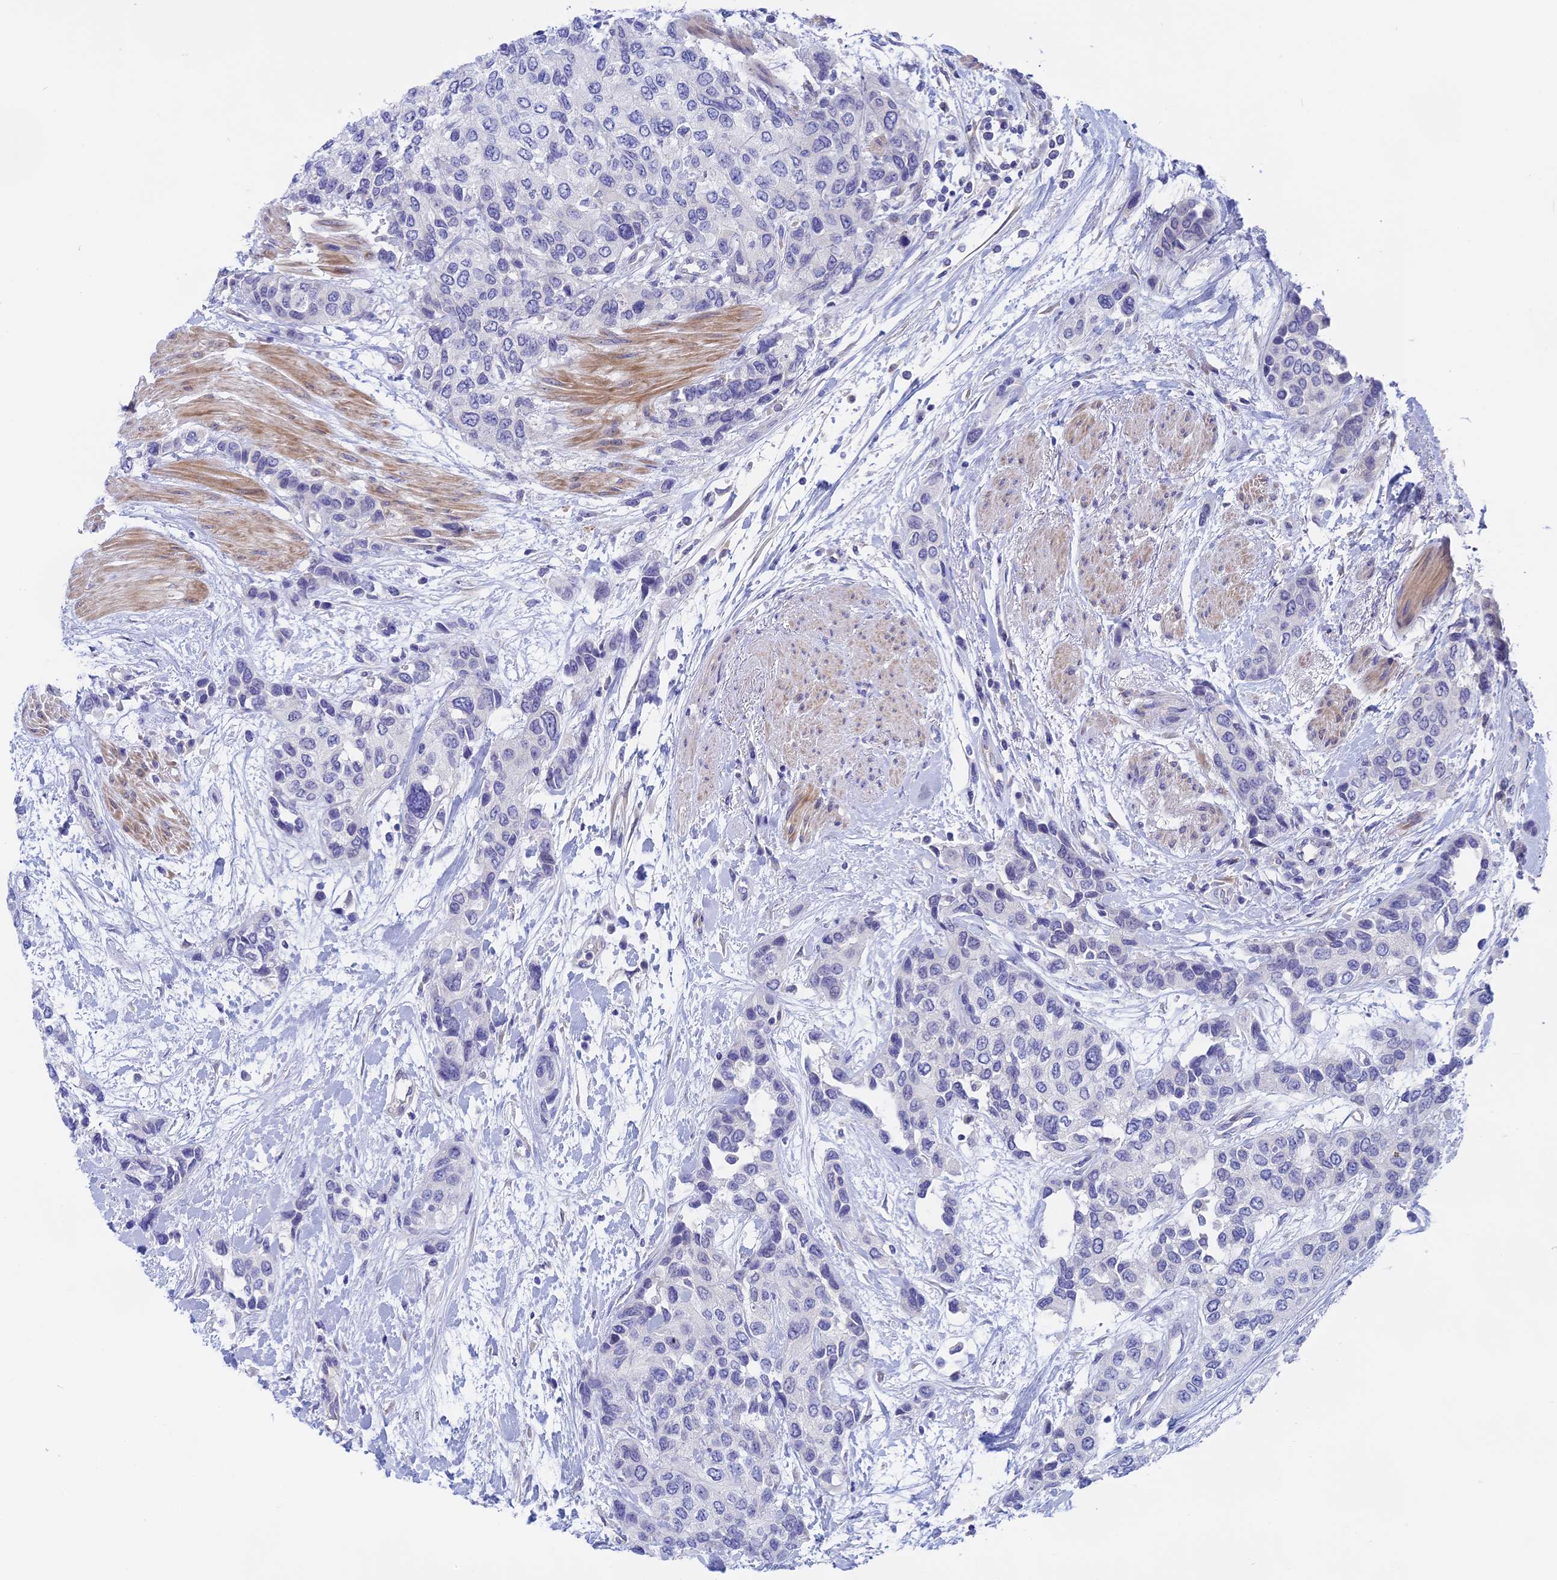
{"staining": {"intensity": "negative", "quantity": "none", "location": "none"}, "tissue": "urothelial cancer", "cell_type": "Tumor cells", "image_type": "cancer", "snomed": [{"axis": "morphology", "description": "Normal tissue, NOS"}, {"axis": "morphology", "description": "Urothelial carcinoma, High grade"}, {"axis": "topography", "description": "Vascular tissue"}, {"axis": "topography", "description": "Urinary bladder"}], "caption": "Immunohistochemistry (IHC) of human urothelial cancer displays no positivity in tumor cells.", "gene": "GLB1L", "patient": {"sex": "female", "age": 56}}